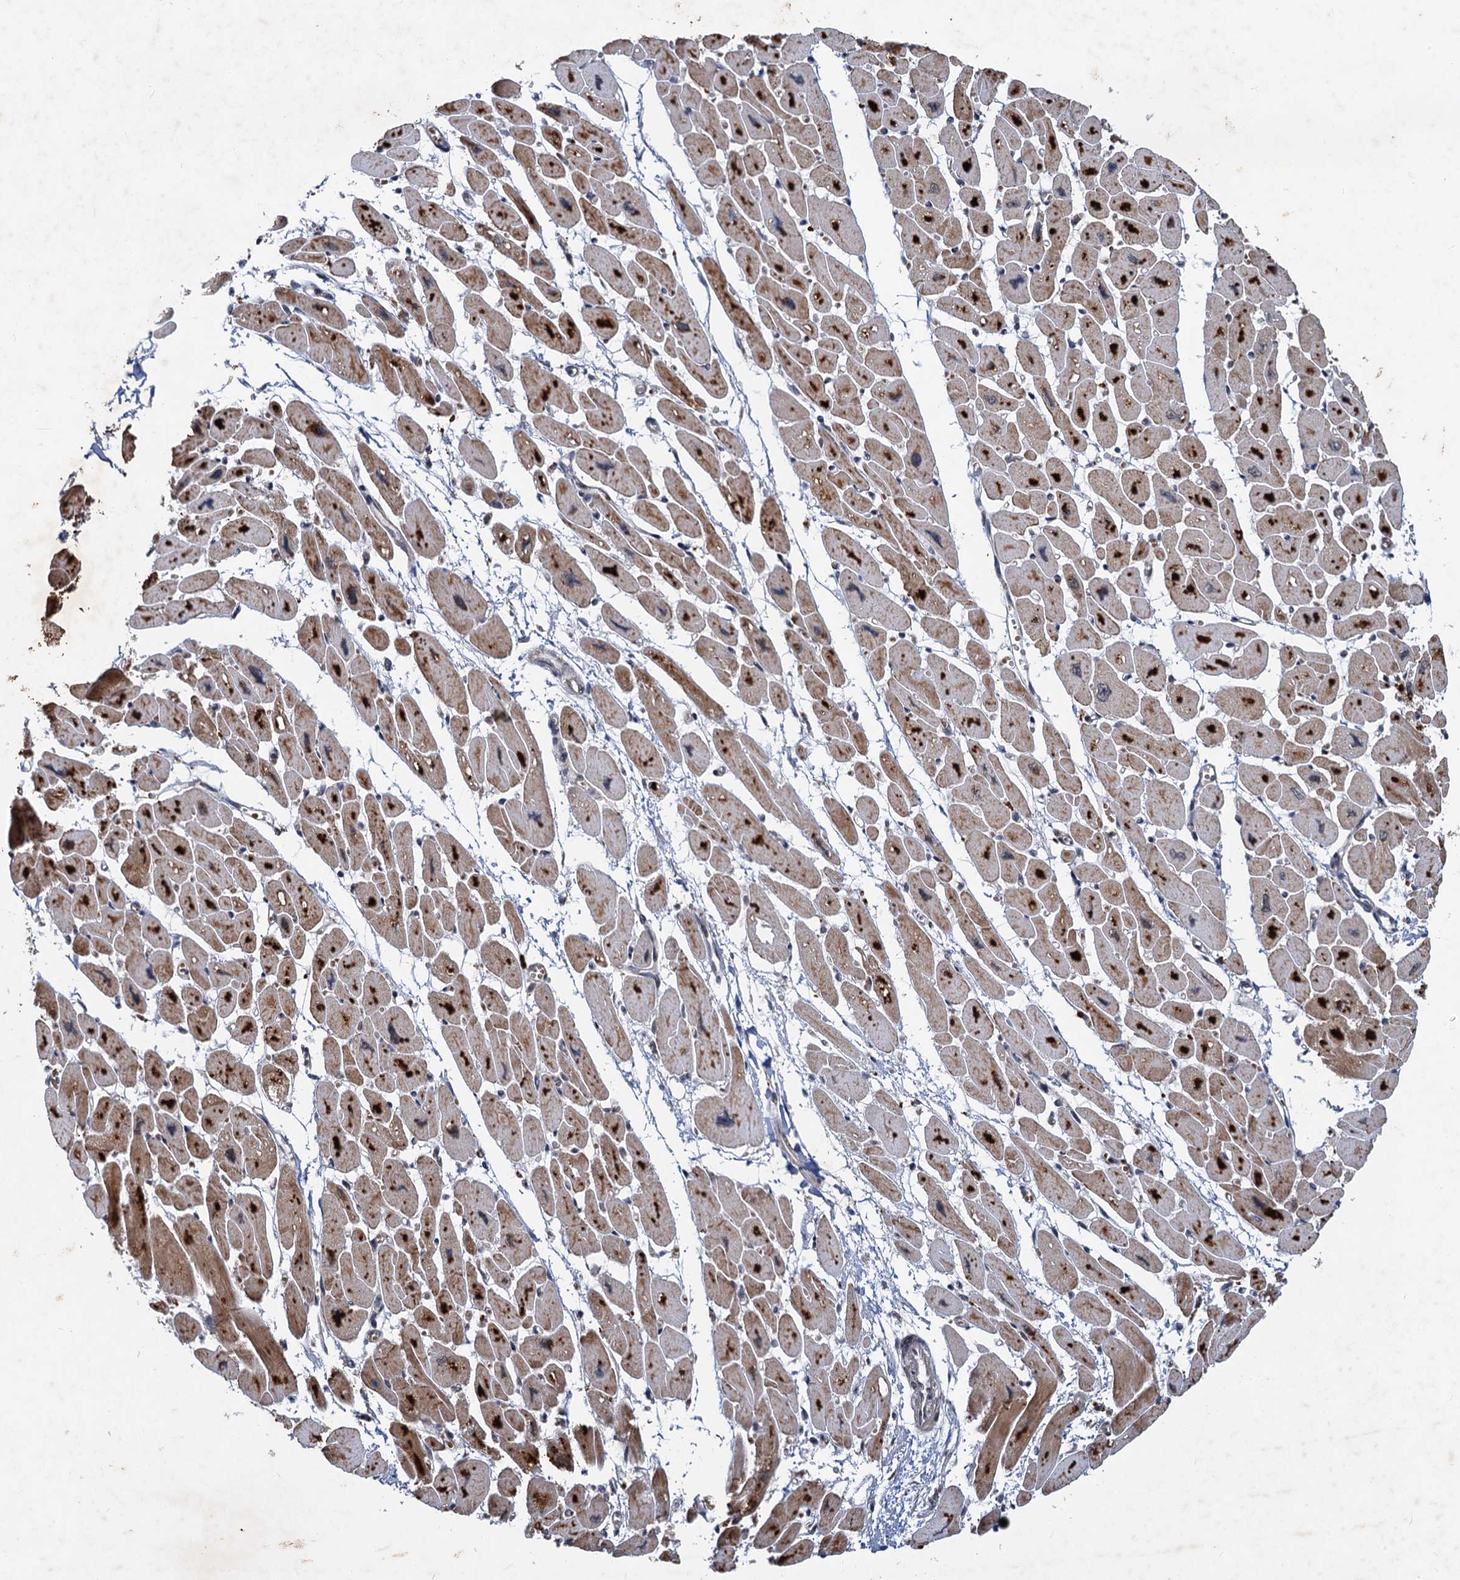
{"staining": {"intensity": "moderate", "quantity": "25%-75%", "location": "cytoplasmic/membranous"}, "tissue": "heart muscle", "cell_type": "Cardiomyocytes", "image_type": "normal", "snomed": [{"axis": "morphology", "description": "Normal tissue, NOS"}, {"axis": "topography", "description": "Heart"}], "caption": "Immunohistochemistry micrograph of benign heart muscle stained for a protein (brown), which demonstrates medium levels of moderate cytoplasmic/membranous expression in approximately 25%-75% of cardiomyocytes.", "gene": "REP15", "patient": {"sex": "female", "age": 54}}